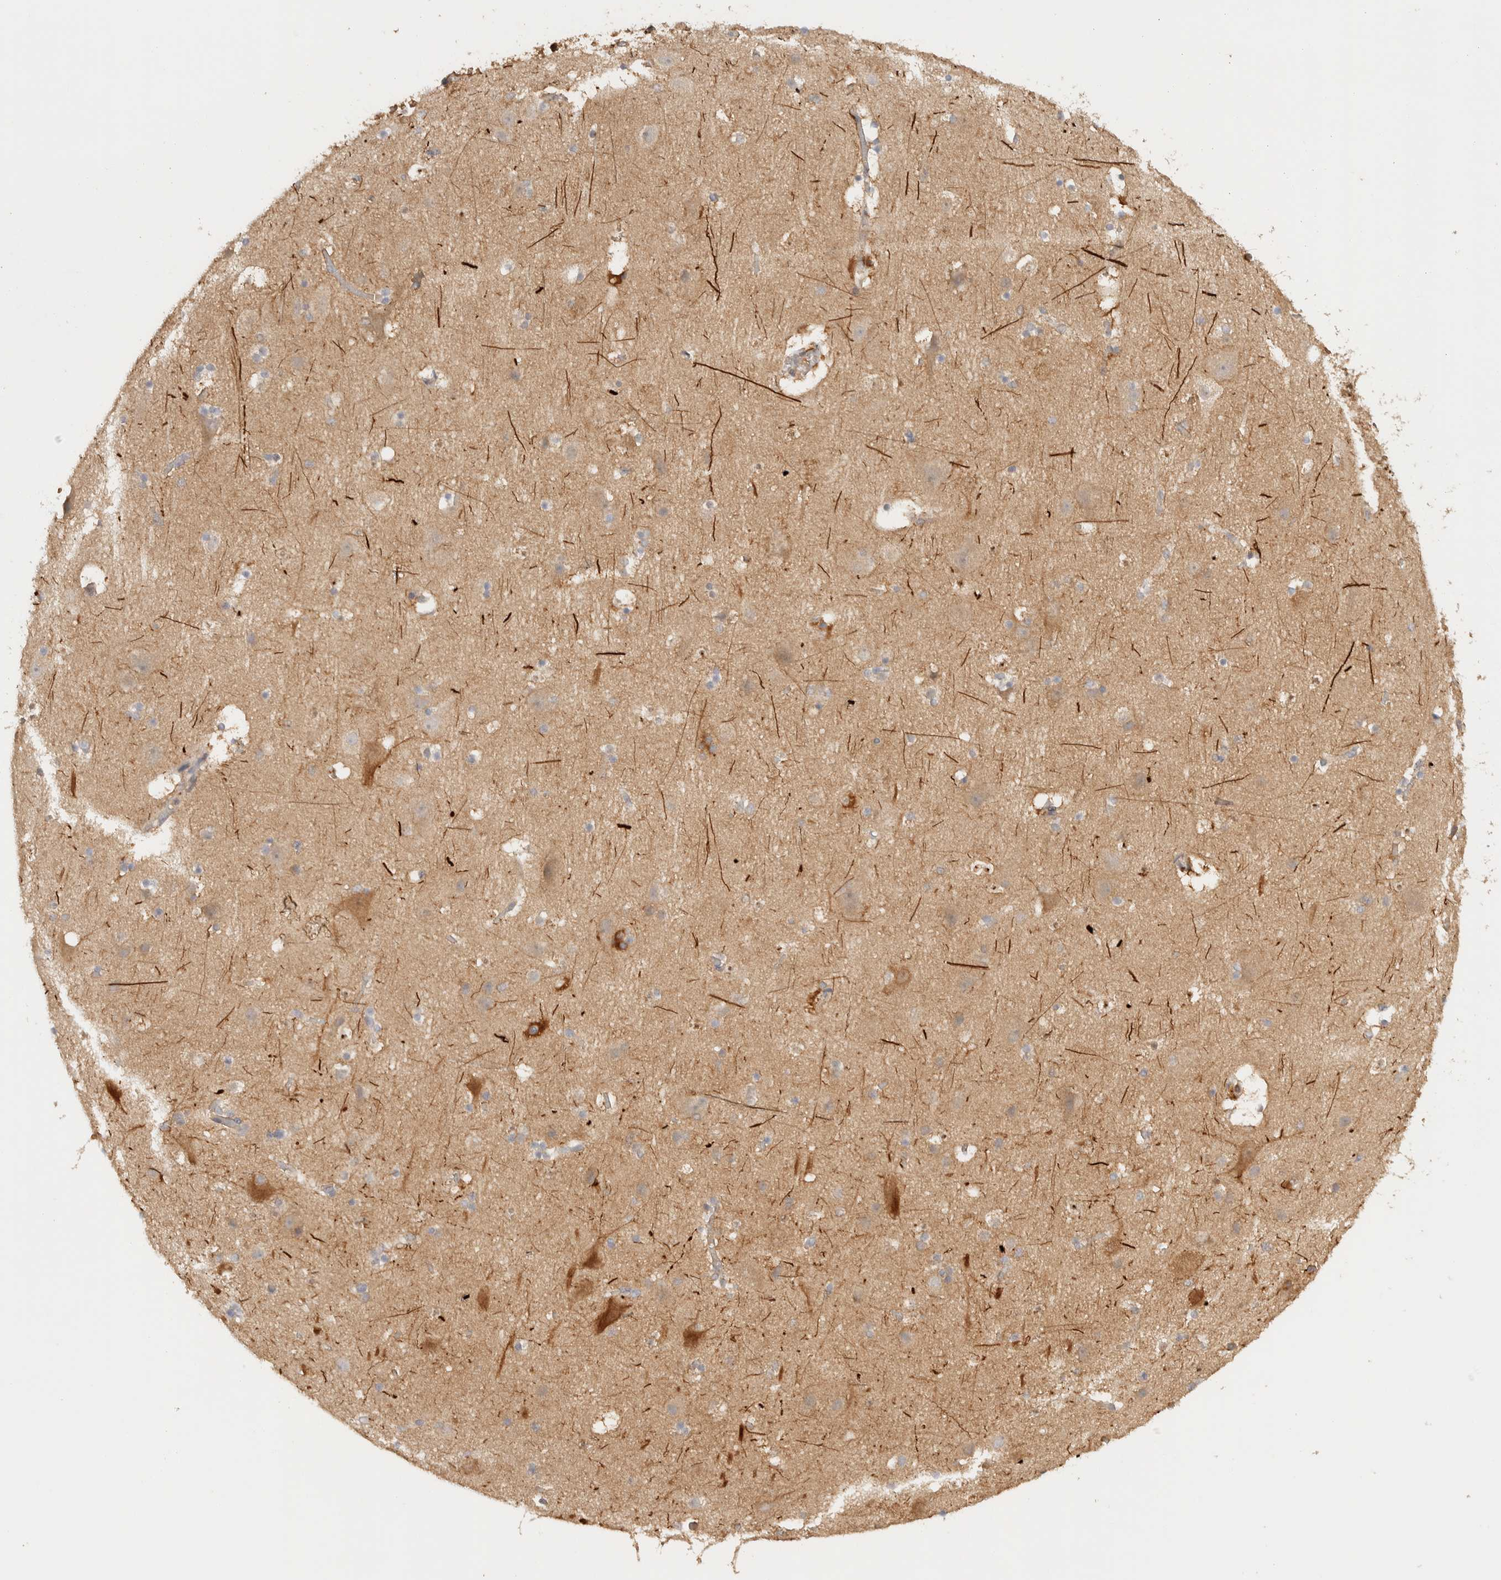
{"staining": {"intensity": "moderate", "quantity": ">75%", "location": "cytoplasmic/membranous"}, "tissue": "cerebral cortex", "cell_type": "Endothelial cells", "image_type": "normal", "snomed": [{"axis": "morphology", "description": "Normal tissue, NOS"}, {"axis": "topography", "description": "Cerebral cortex"}], "caption": "Cerebral cortex was stained to show a protein in brown. There is medium levels of moderate cytoplasmic/membranous staining in about >75% of endothelial cells. (Brightfield microscopy of DAB IHC at high magnification).", "gene": "TTI2", "patient": {"sex": "male", "age": 45}}